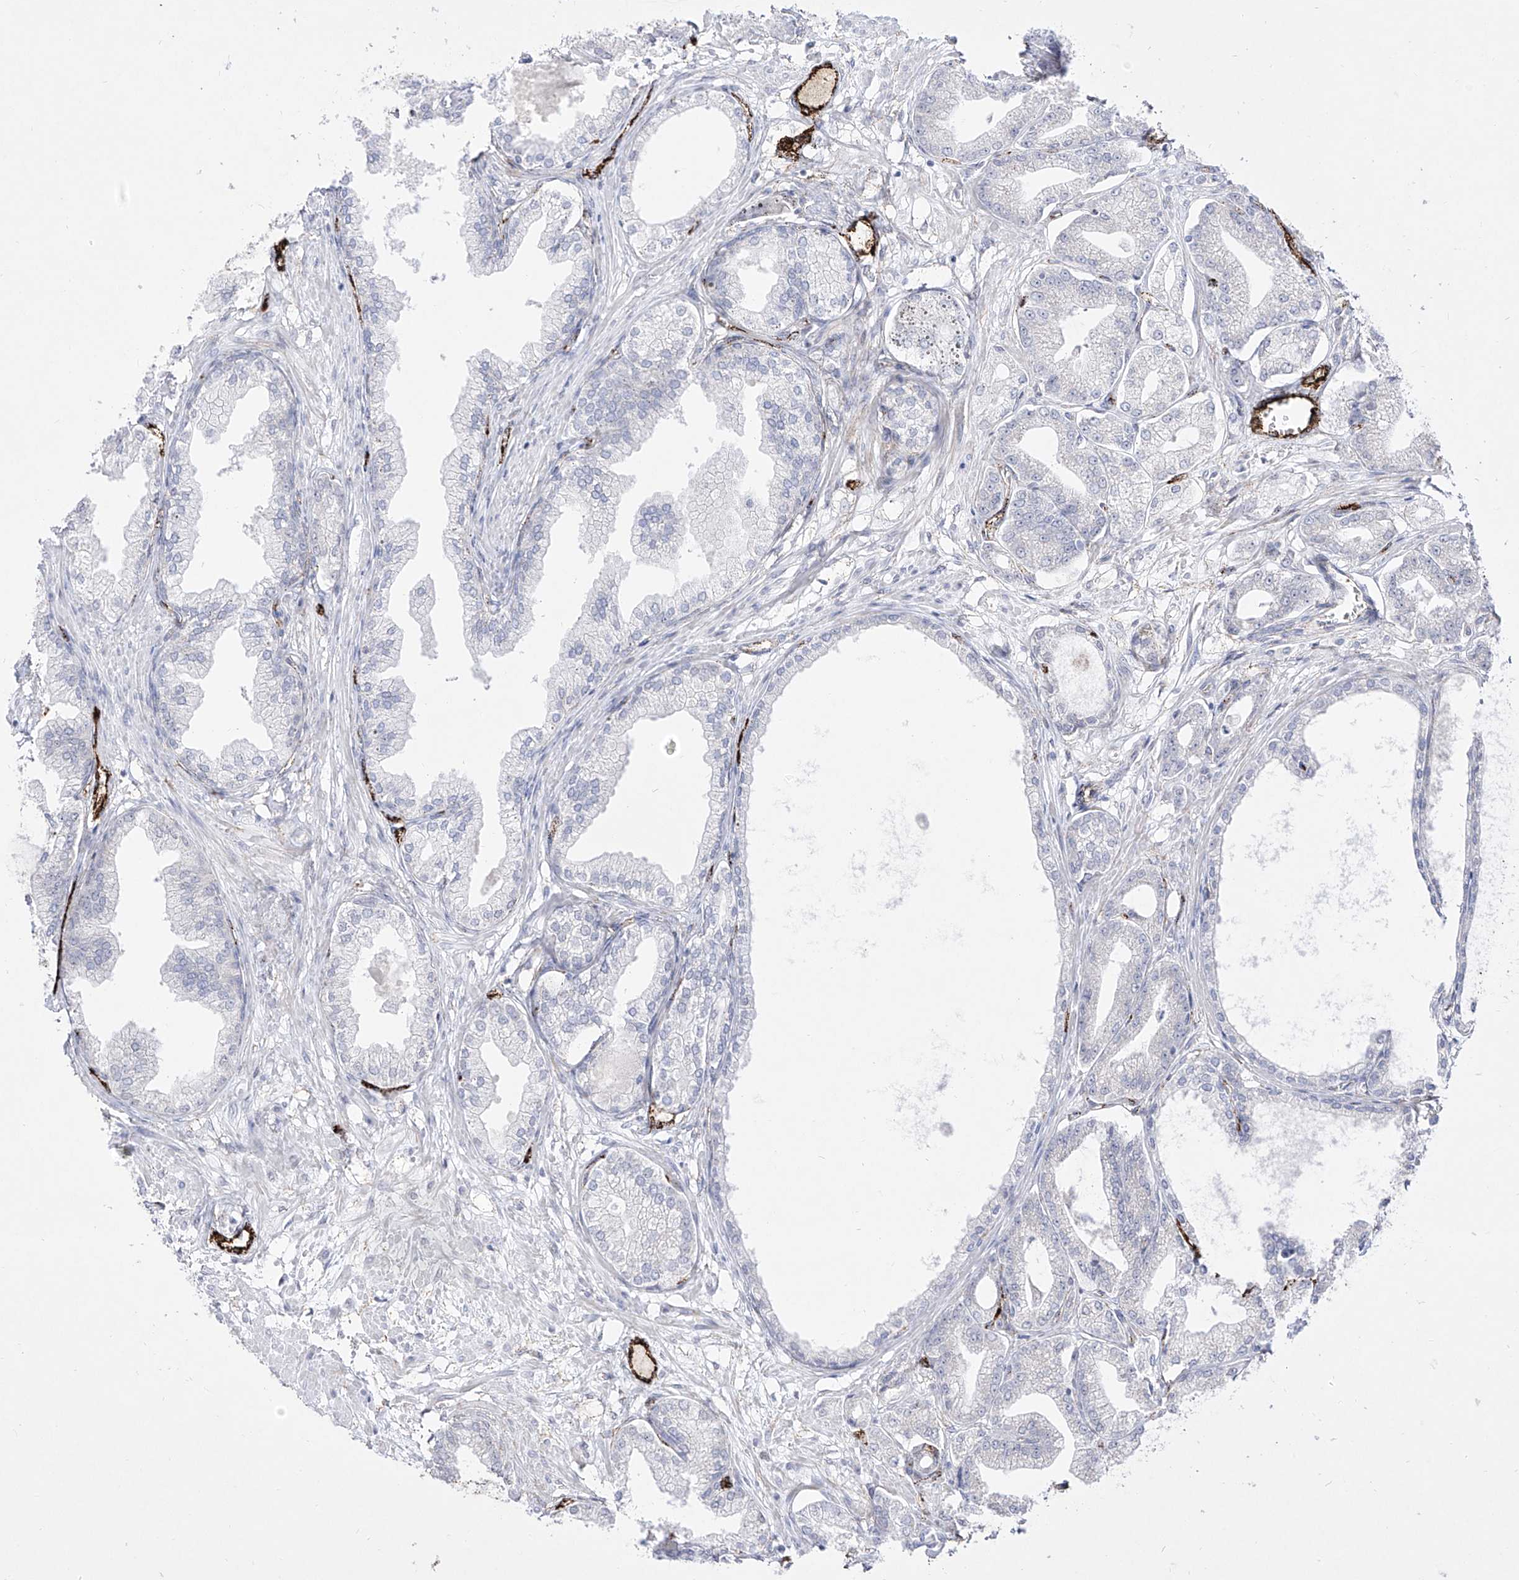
{"staining": {"intensity": "negative", "quantity": "none", "location": "none"}, "tissue": "prostate cancer", "cell_type": "Tumor cells", "image_type": "cancer", "snomed": [{"axis": "morphology", "description": "Adenocarcinoma, Low grade"}, {"axis": "topography", "description": "Prostate"}], "caption": "This is an immunohistochemistry micrograph of prostate cancer (low-grade adenocarcinoma). There is no positivity in tumor cells.", "gene": "ZGRF1", "patient": {"sex": "male", "age": 63}}